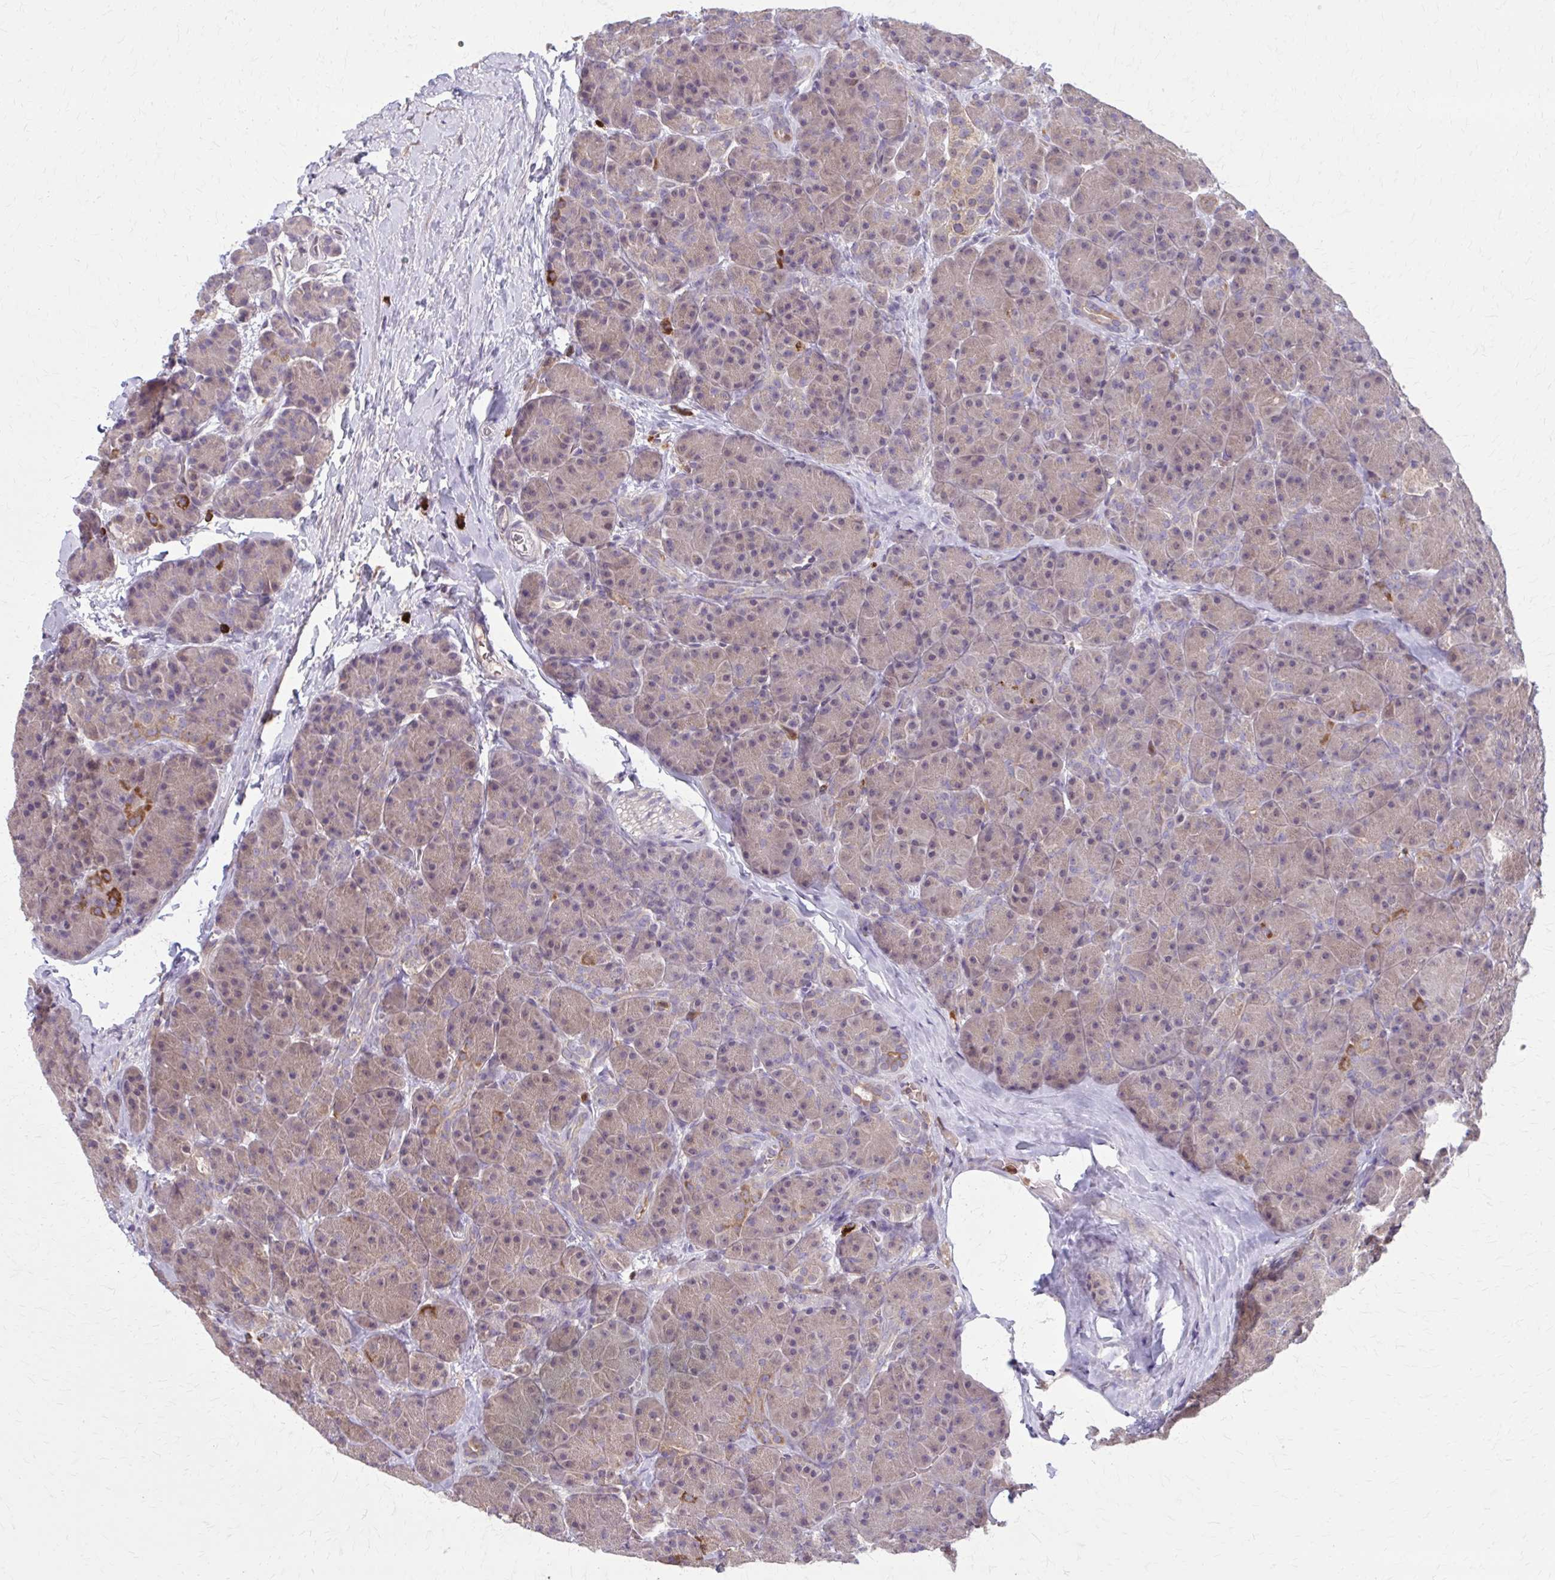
{"staining": {"intensity": "weak", "quantity": "25%-75%", "location": "cytoplasmic/membranous"}, "tissue": "pancreas", "cell_type": "Exocrine glandular cells", "image_type": "normal", "snomed": [{"axis": "morphology", "description": "Normal tissue, NOS"}, {"axis": "topography", "description": "Pancreas"}], "caption": "Immunohistochemical staining of normal human pancreas demonstrates 25%-75% levels of weak cytoplasmic/membranous protein expression in approximately 25%-75% of exocrine glandular cells.", "gene": "NRBF2", "patient": {"sex": "male", "age": 57}}